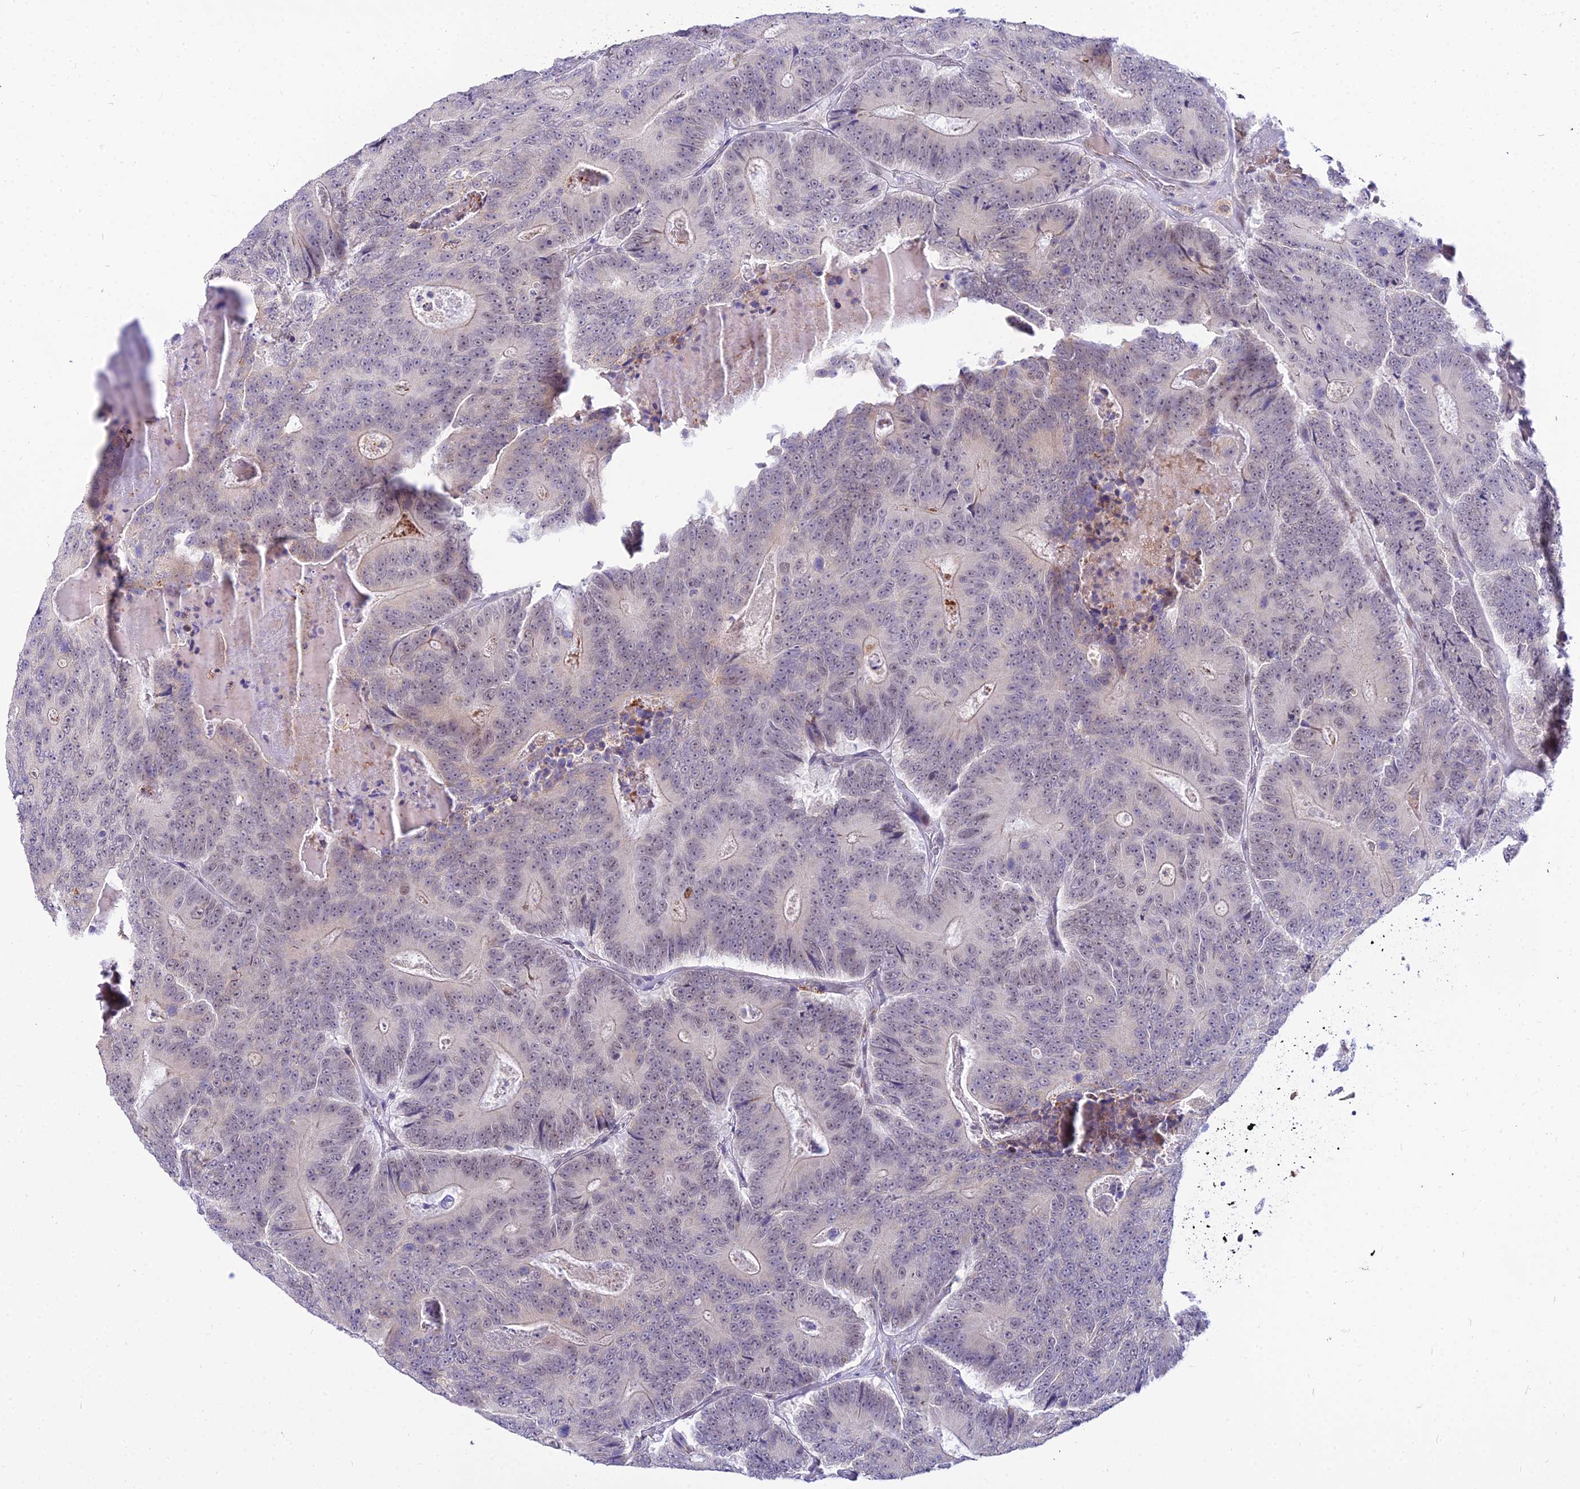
{"staining": {"intensity": "negative", "quantity": "none", "location": "none"}, "tissue": "colorectal cancer", "cell_type": "Tumor cells", "image_type": "cancer", "snomed": [{"axis": "morphology", "description": "Adenocarcinoma, NOS"}, {"axis": "topography", "description": "Colon"}], "caption": "Photomicrograph shows no protein positivity in tumor cells of adenocarcinoma (colorectal) tissue.", "gene": "C6orf163", "patient": {"sex": "male", "age": 83}}